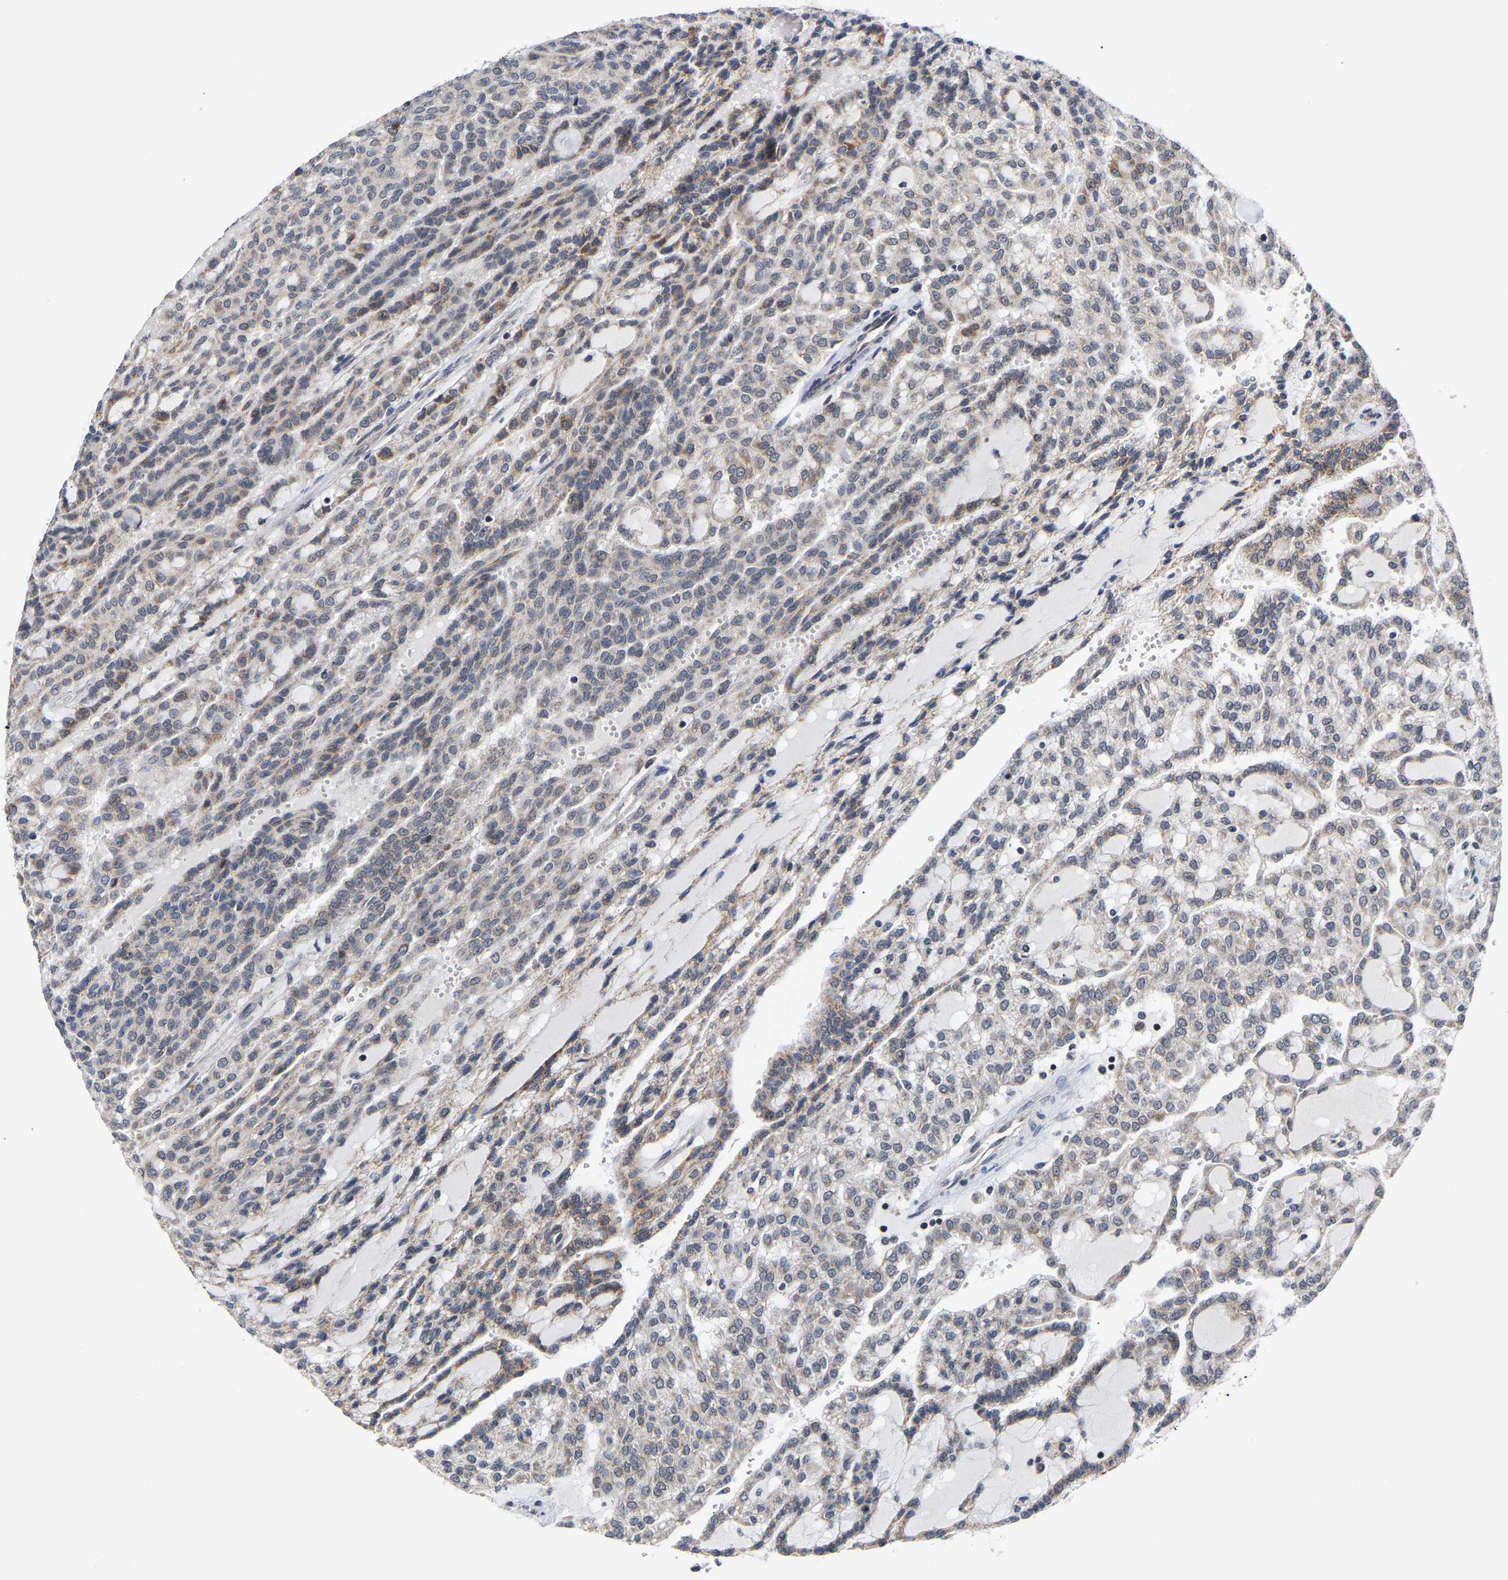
{"staining": {"intensity": "moderate", "quantity": "<25%", "location": "cytoplasmic/membranous"}, "tissue": "renal cancer", "cell_type": "Tumor cells", "image_type": "cancer", "snomed": [{"axis": "morphology", "description": "Adenocarcinoma, NOS"}, {"axis": "topography", "description": "Kidney"}], "caption": "The immunohistochemical stain highlights moderate cytoplasmic/membranous expression in tumor cells of renal cancer (adenocarcinoma) tissue.", "gene": "PCNT", "patient": {"sex": "male", "age": 63}}